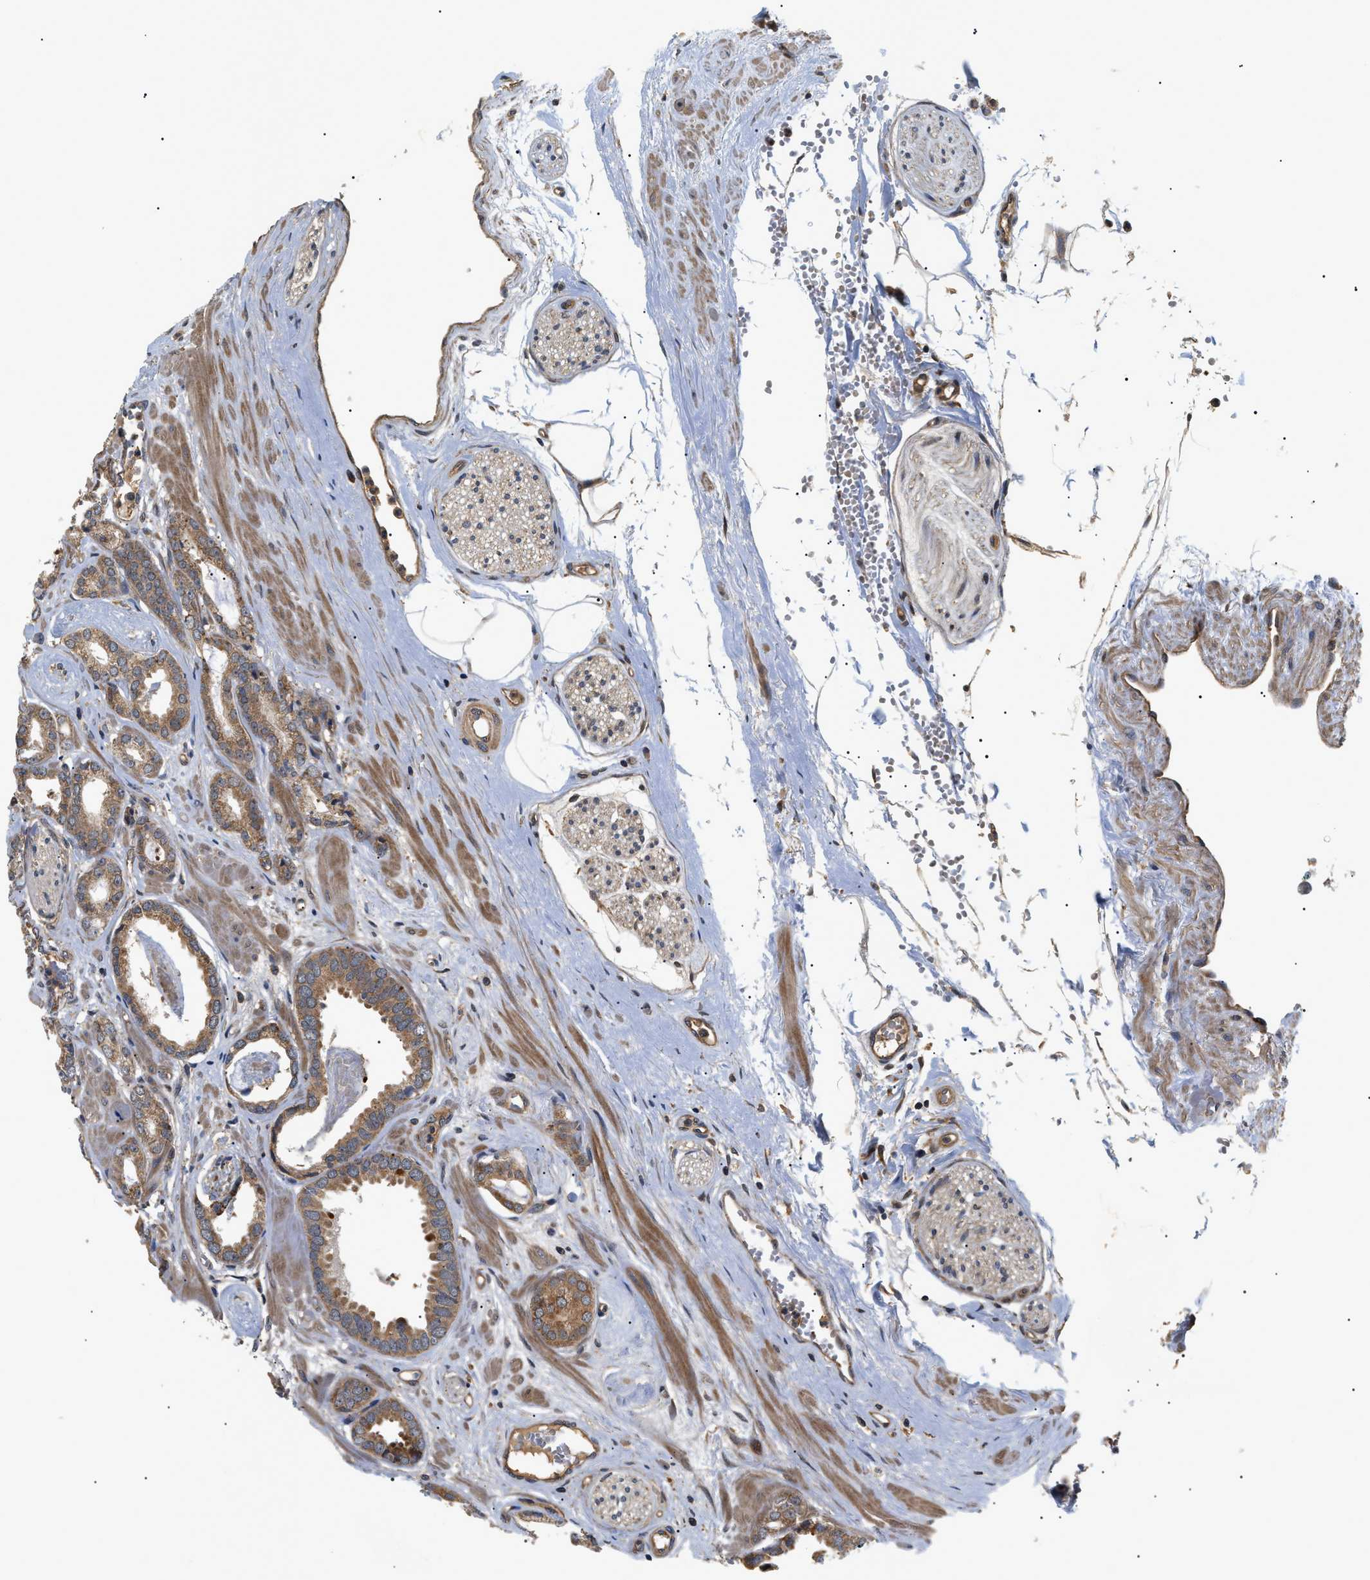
{"staining": {"intensity": "moderate", "quantity": ">75%", "location": "cytoplasmic/membranous"}, "tissue": "prostate cancer", "cell_type": "Tumor cells", "image_type": "cancer", "snomed": [{"axis": "morphology", "description": "Adenocarcinoma, Low grade"}, {"axis": "topography", "description": "Prostate"}], "caption": "A high-resolution image shows IHC staining of prostate low-grade adenocarcinoma, which exhibits moderate cytoplasmic/membranous expression in about >75% of tumor cells.", "gene": "ASTL", "patient": {"sex": "male", "age": 53}}